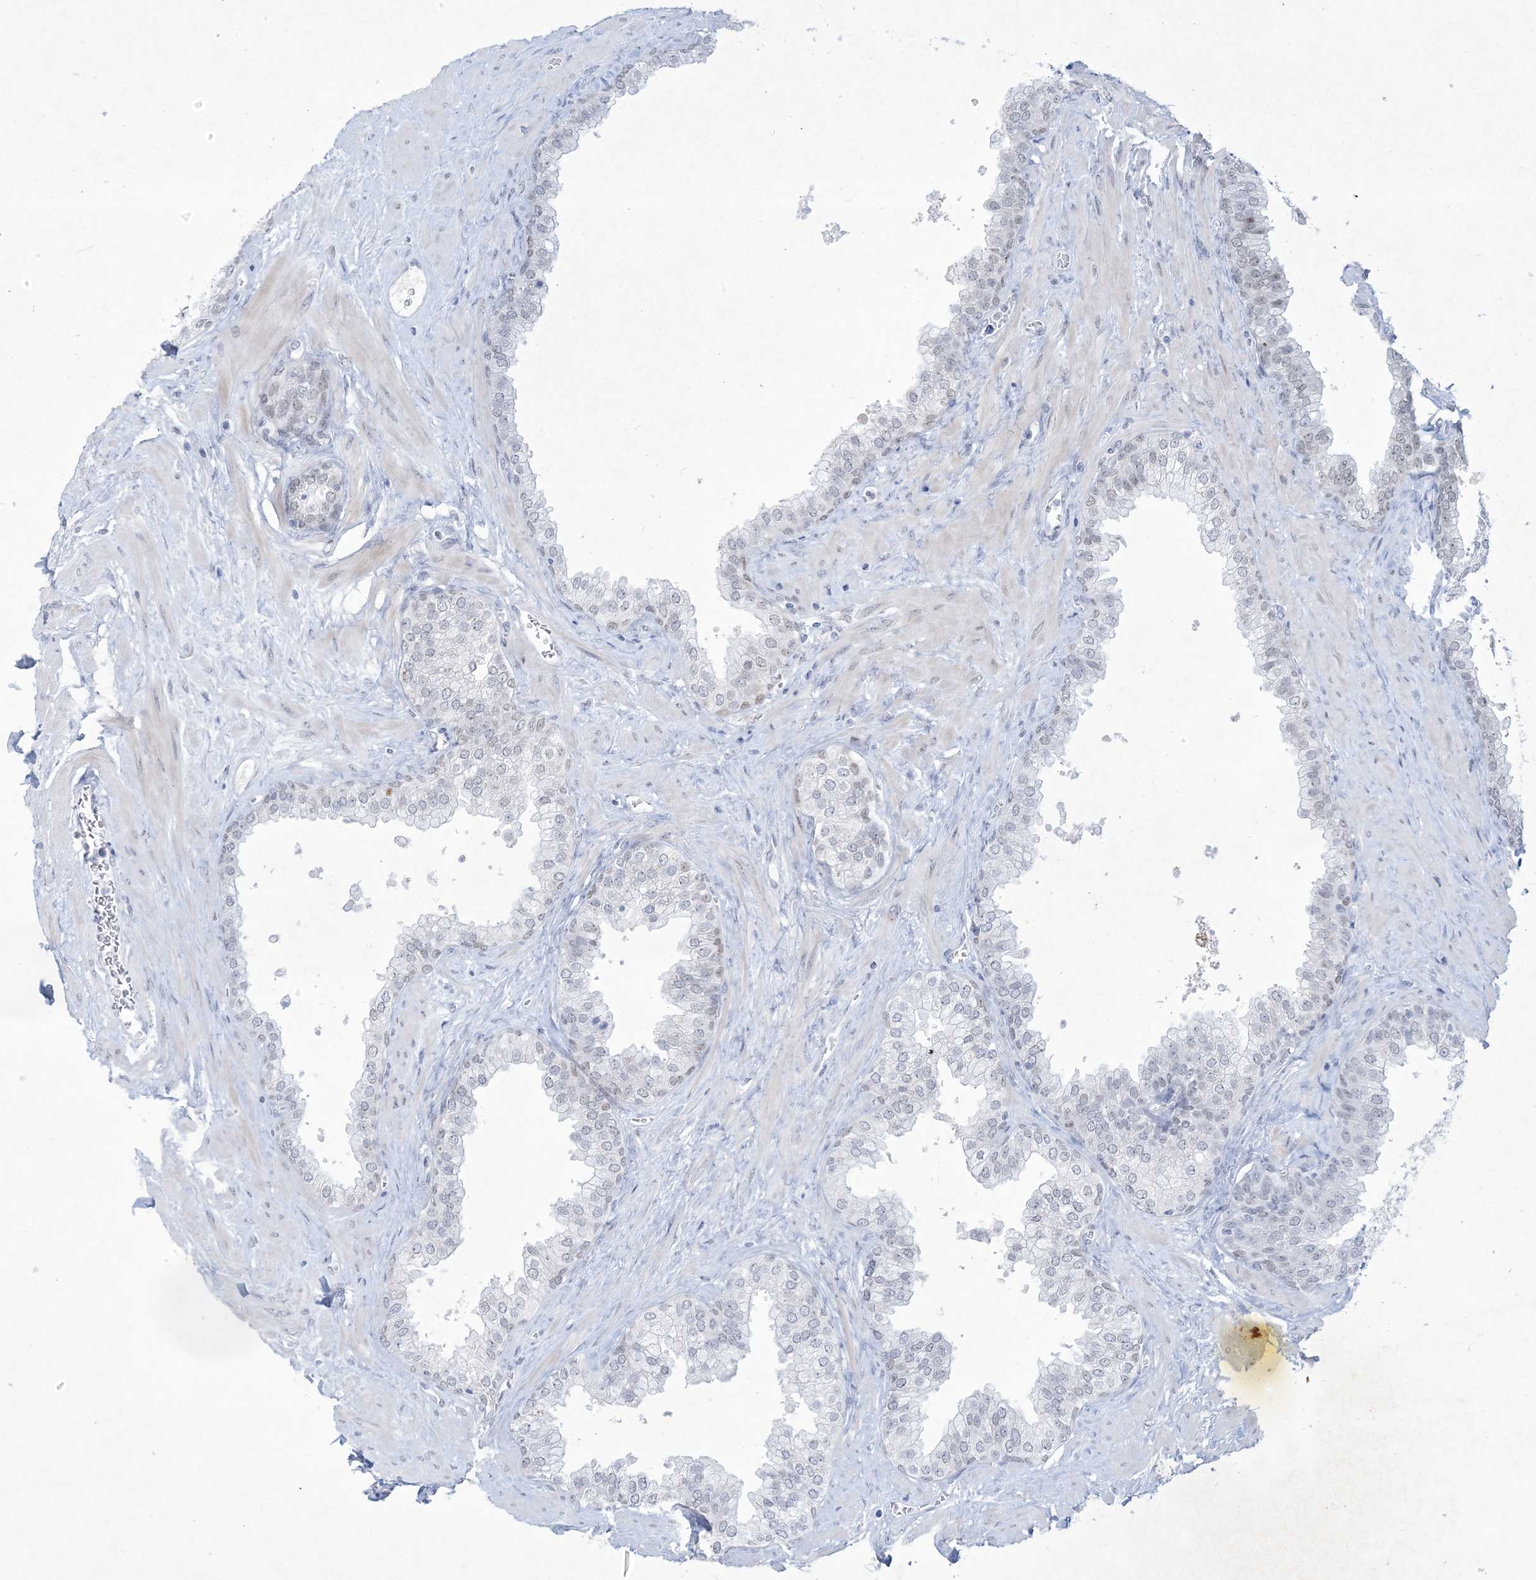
{"staining": {"intensity": "negative", "quantity": "none", "location": "none"}, "tissue": "prostate", "cell_type": "Glandular cells", "image_type": "normal", "snomed": [{"axis": "morphology", "description": "Normal tissue, NOS"}, {"axis": "morphology", "description": "Urothelial carcinoma, Low grade"}, {"axis": "topography", "description": "Urinary bladder"}, {"axis": "topography", "description": "Prostate"}], "caption": "An immunohistochemistry image of unremarkable prostate is shown. There is no staining in glandular cells of prostate.", "gene": "HOMEZ", "patient": {"sex": "male", "age": 60}}